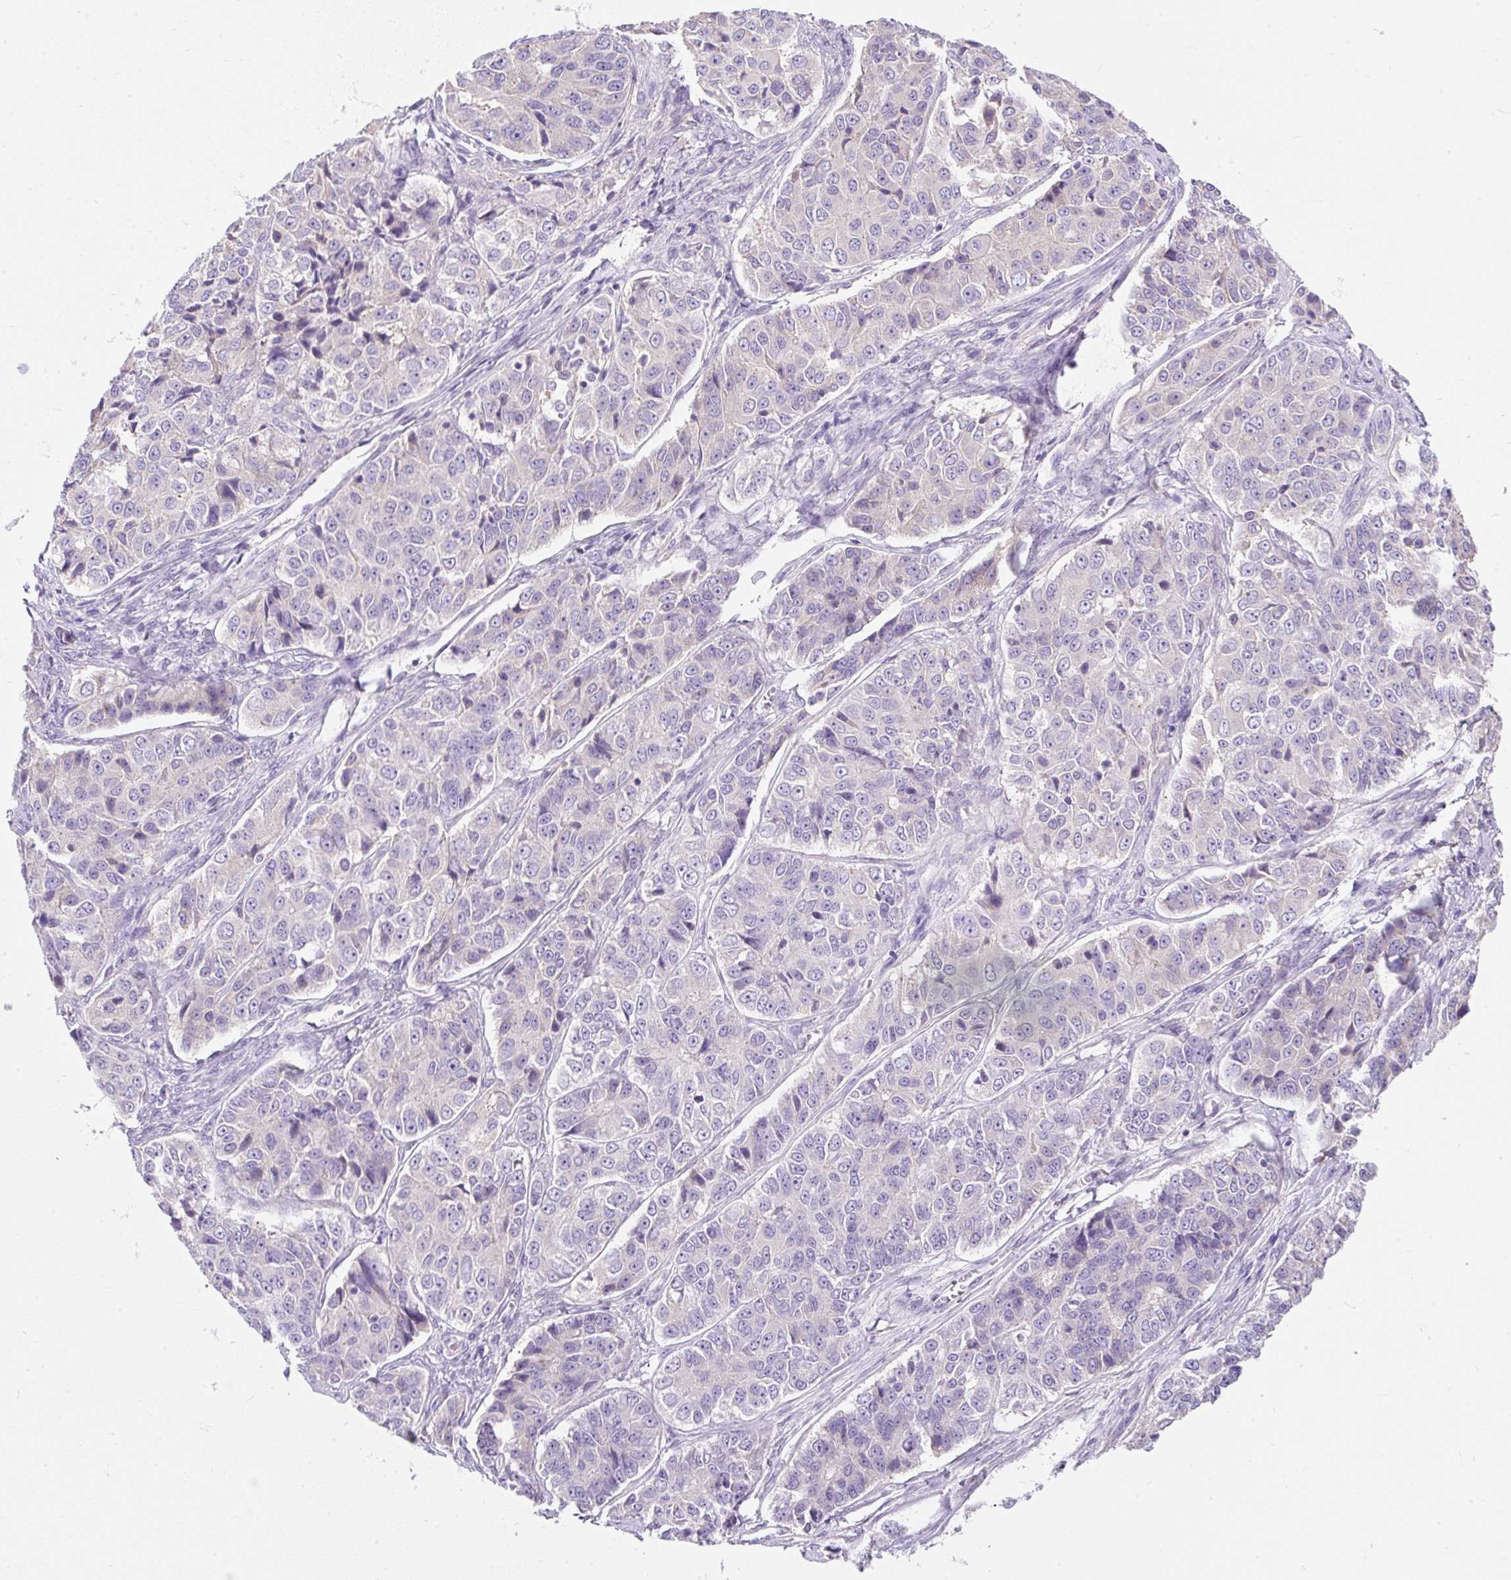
{"staining": {"intensity": "negative", "quantity": "none", "location": "none"}, "tissue": "ovarian cancer", "cell_type": "Tumor cells", "image_type": "cancer", "snomed": [{"axis": "morphology", "description": "Carcinoma, endometroid"}, {"axis": "topography", "description": "Ovary"}], "caption": "Histopathology image shows no protein staining in tumor cells of endometroid carcinoma (ovarian) tissue.", "gene": "SUSD5", "patient": {"sex": "female", "age": 51}}